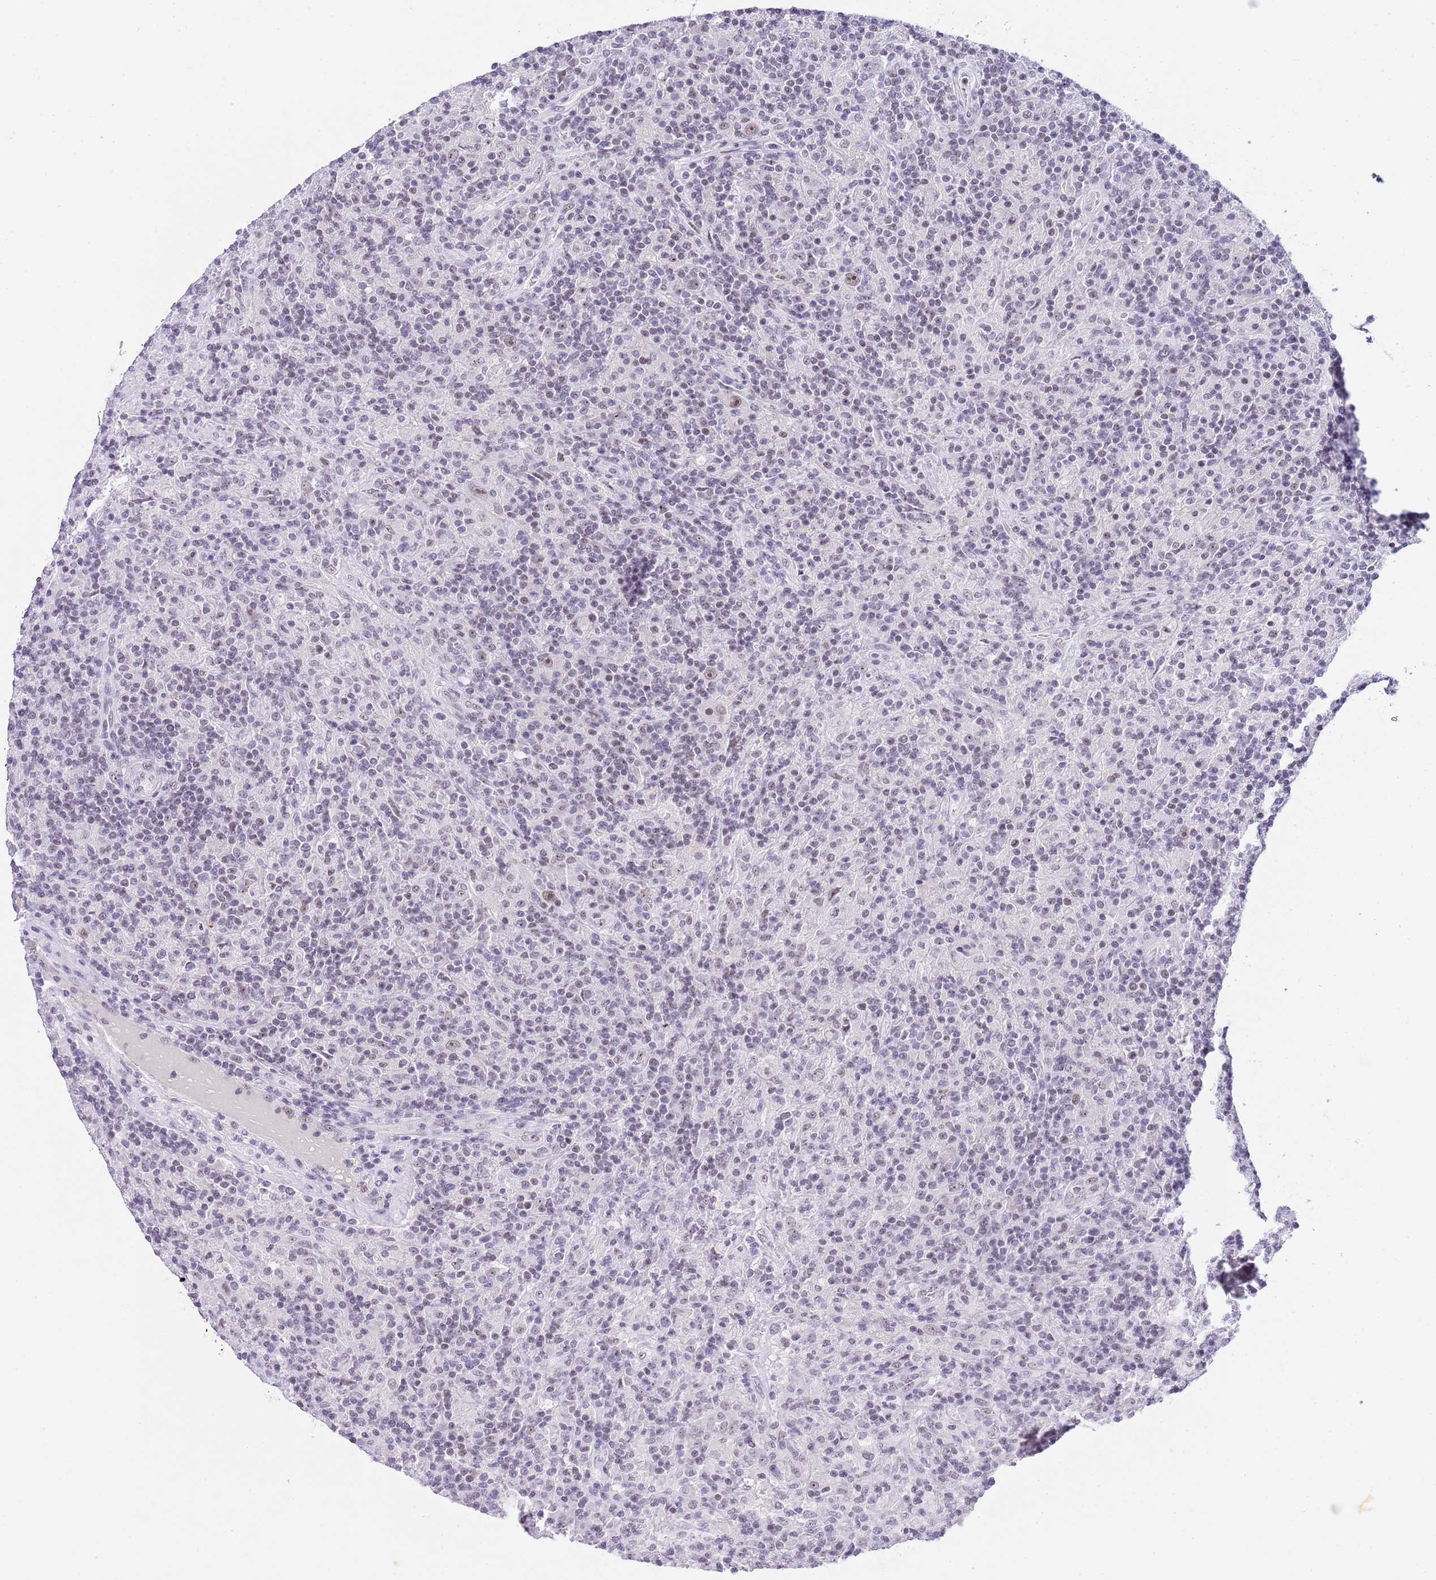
{"staining": {"intensity": "weak", "quantity": "25%-75%", "location": "nuclear"}, "tissue": "lymphoma", "cell_type": "Tumor cells", "image_type": "cancer", "snomed": [{"axis": "morphology", "description": "Hodgkin's disease, NOS"}, {"axis": "topography", "description": "Lymph node"}], "caption": "Lymphoma stained with a protein marker reveals weak staining in tumor cells.", "gene": "NOP56", "patient": {"sex": "male", "age": 70}}